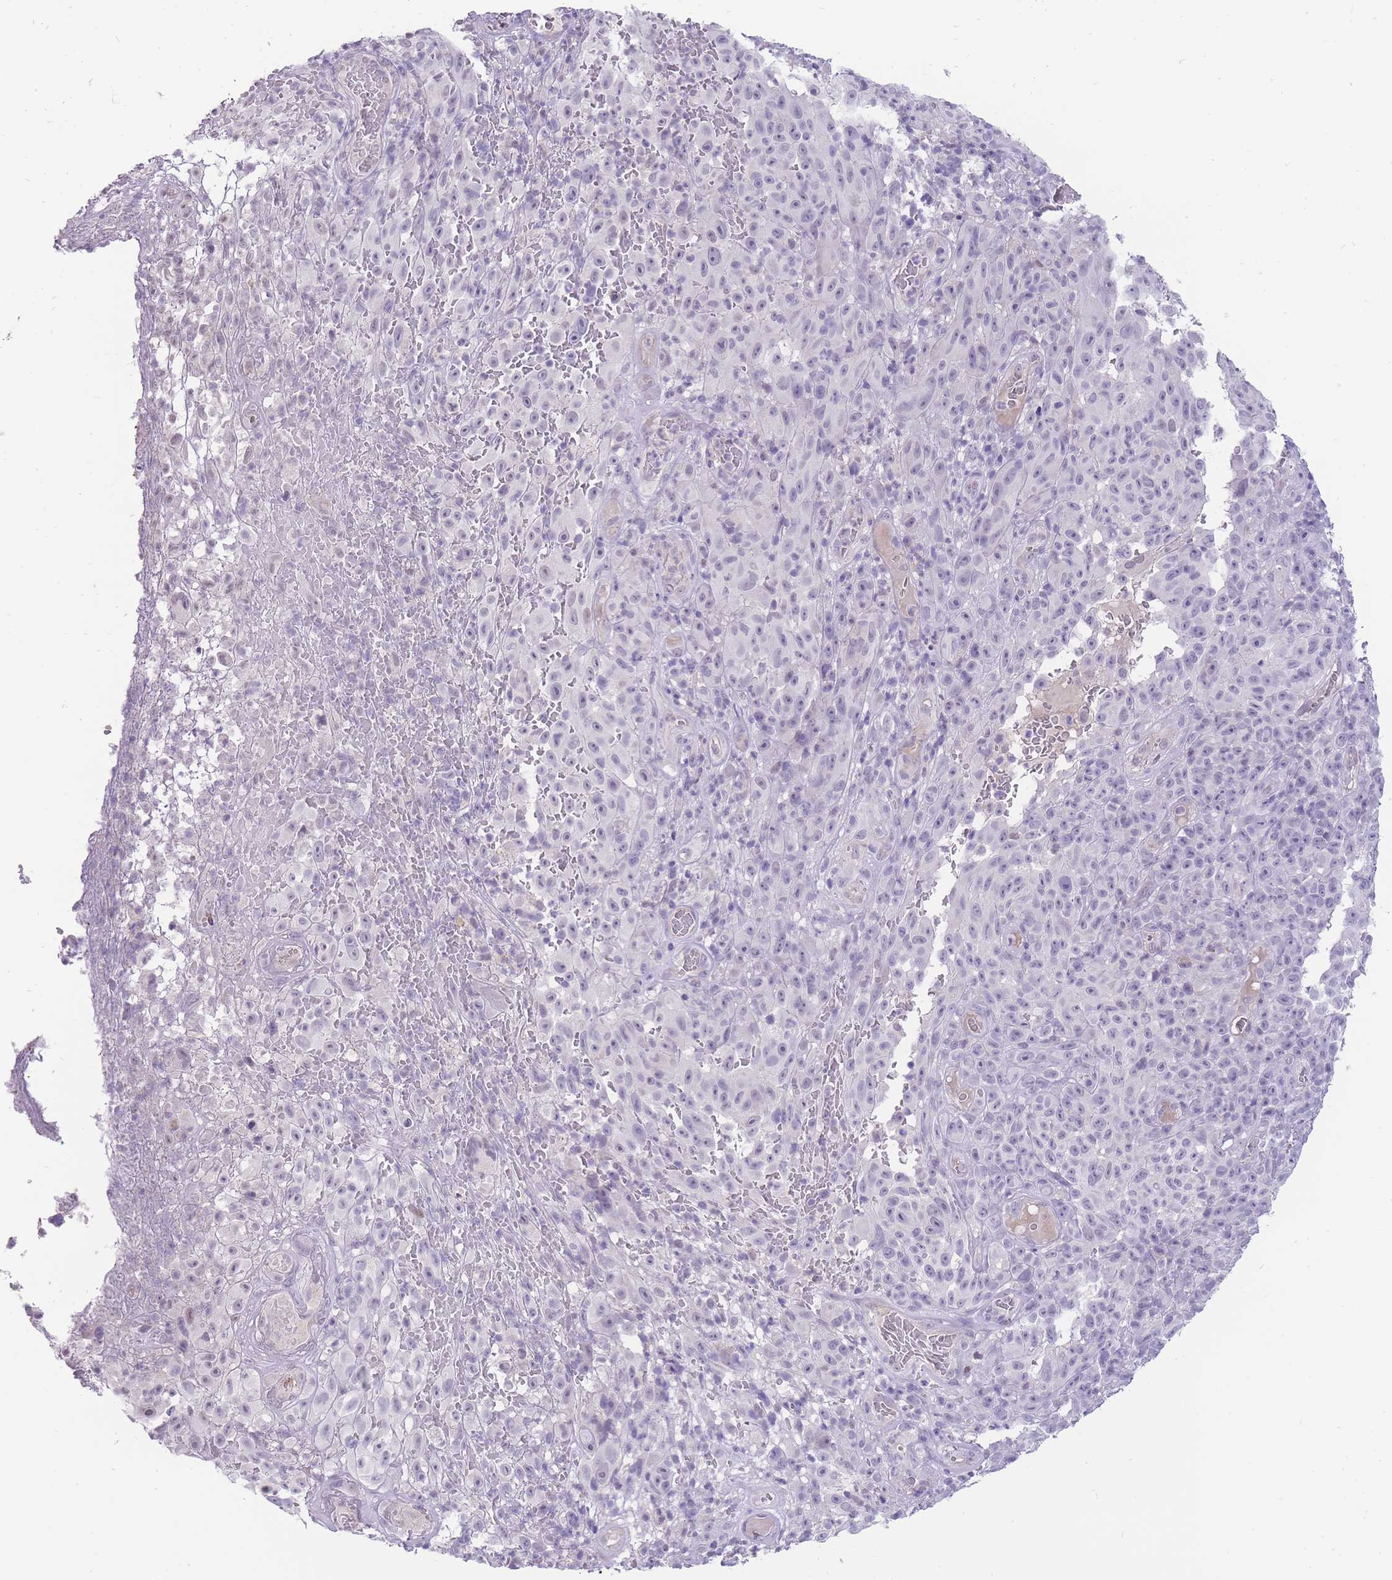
{"staining": {"intensity": "negative", "quantity": "none", "location": "none"}, "tissue": "melanoma", "cell_type": "Tumor cells", "image_type": "cancer", "snomed": [{"axis": "morphology", "description": "Malignant melanoma, NOS"}, {"axis": "topography", "description": "Skin"}], "caption": "The micrograph shows no significant positivity in tumor cells of malignant melanoma. (DAB (3,3'-diaminobenzidine) immunohistochemistry visualized using brightfield microscopy, high magnification).", "gene": "ERICH4", "patient": {"sex": "female", "age": 82}}